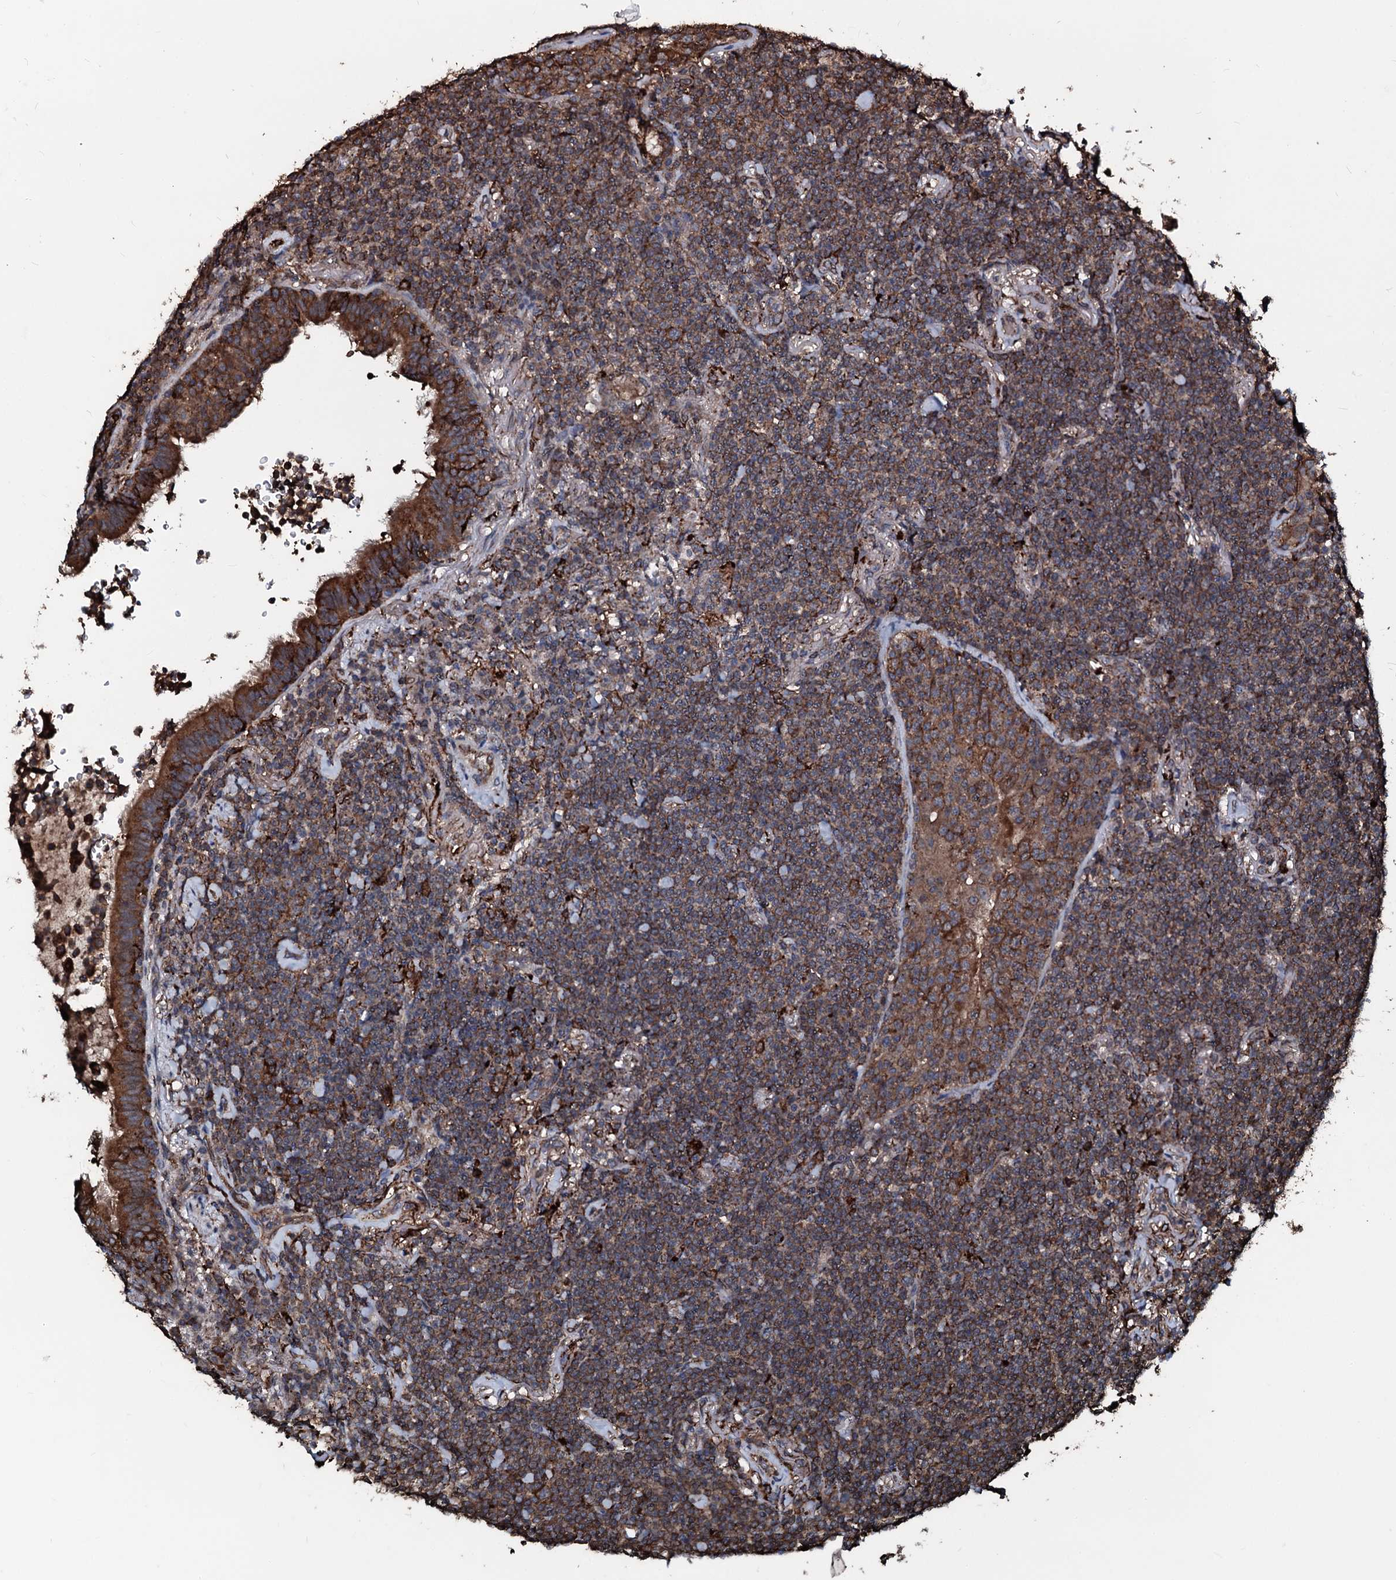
{"staining": {"intensity": "moderate", "quantity": ">75%", "location": "cytoplasmic/membranous"}, "tissue": "lymphoma", "cell_type": "Tumor cells", "image_type": "cancer", "snomed": [{"axis": "morphology", "description": "Malignant lymphoma, non-Hodgkin's type, Low grade"}, {"axis": "topography", "description": "Lung"}], "caption": "Brown immunohistochemical staining in human lymphoma exhibits moderate cytoplasmic/membranous staining in about >75% of tumor cells.", "gene": "TPGS2", "patient": {"sex": "female", "age": 71}}